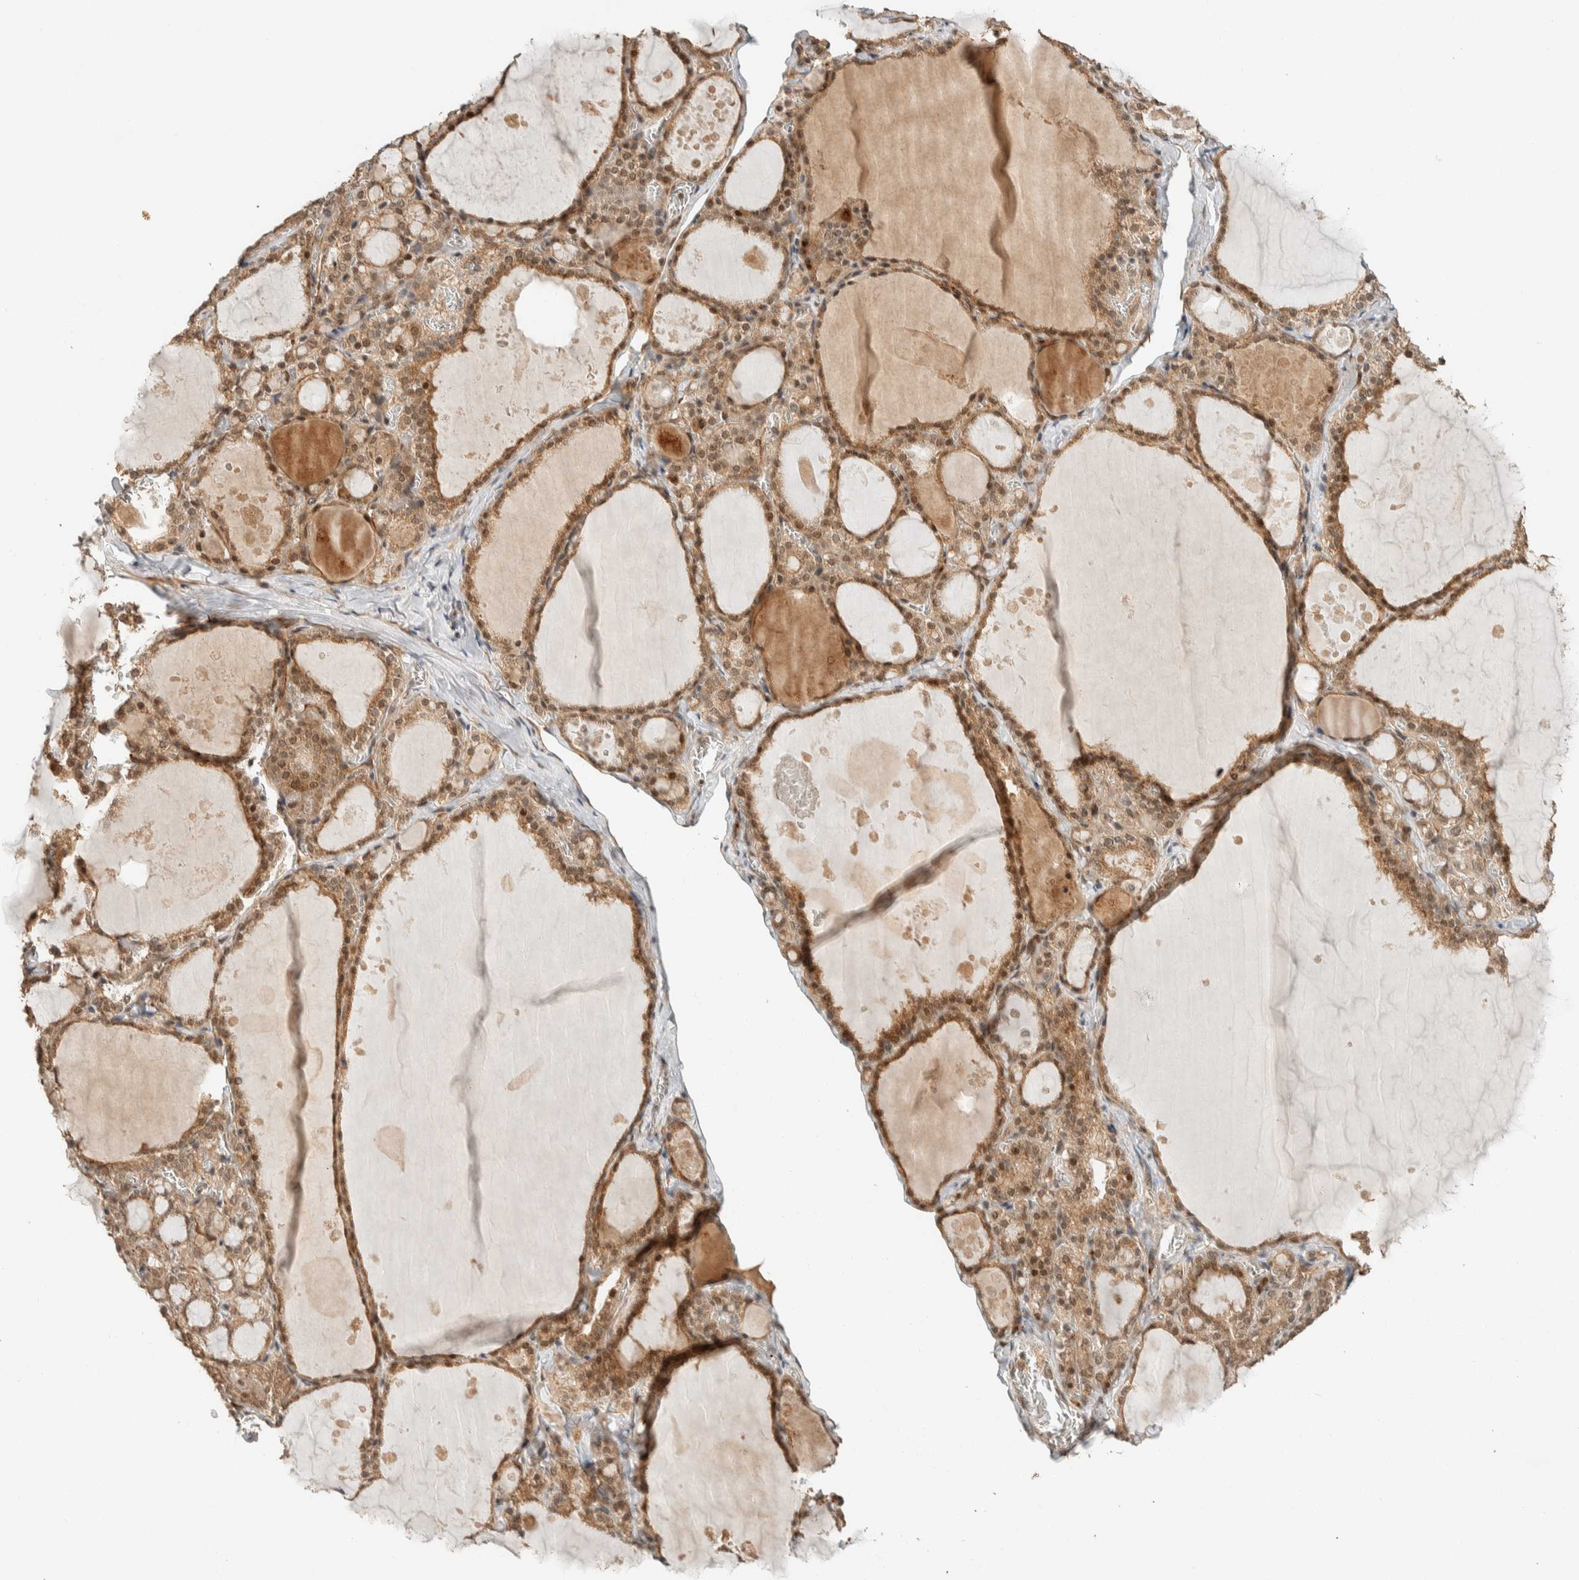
{"staining": {"intensity": "moderate", "quantity": ">75%", "location": "cytoplasmic/membranous,nuclear"}, "tissue": "thyroid gland", "cell_type": "Glandular cells", "image_type": "normal", "snomed": [{"axis": "morphology", "description": "Normal tissue, NOS"}, {"axis": "topography", "description": "Thyroid gland"}], "caption": "Immunohistochemical staining of benign thyroid gland shows moderate cytoplasmic/membranous,nuclear protein positivity in about >75% of glandular cells. Using DAB (3,3'-diaminobenzidine) (brown) and hematoxylin (blue) stains, captured at high magnification using brightfield microscopy.", "gene": "ZBTB2", "patient": {"sex": "male", "age": 56}}